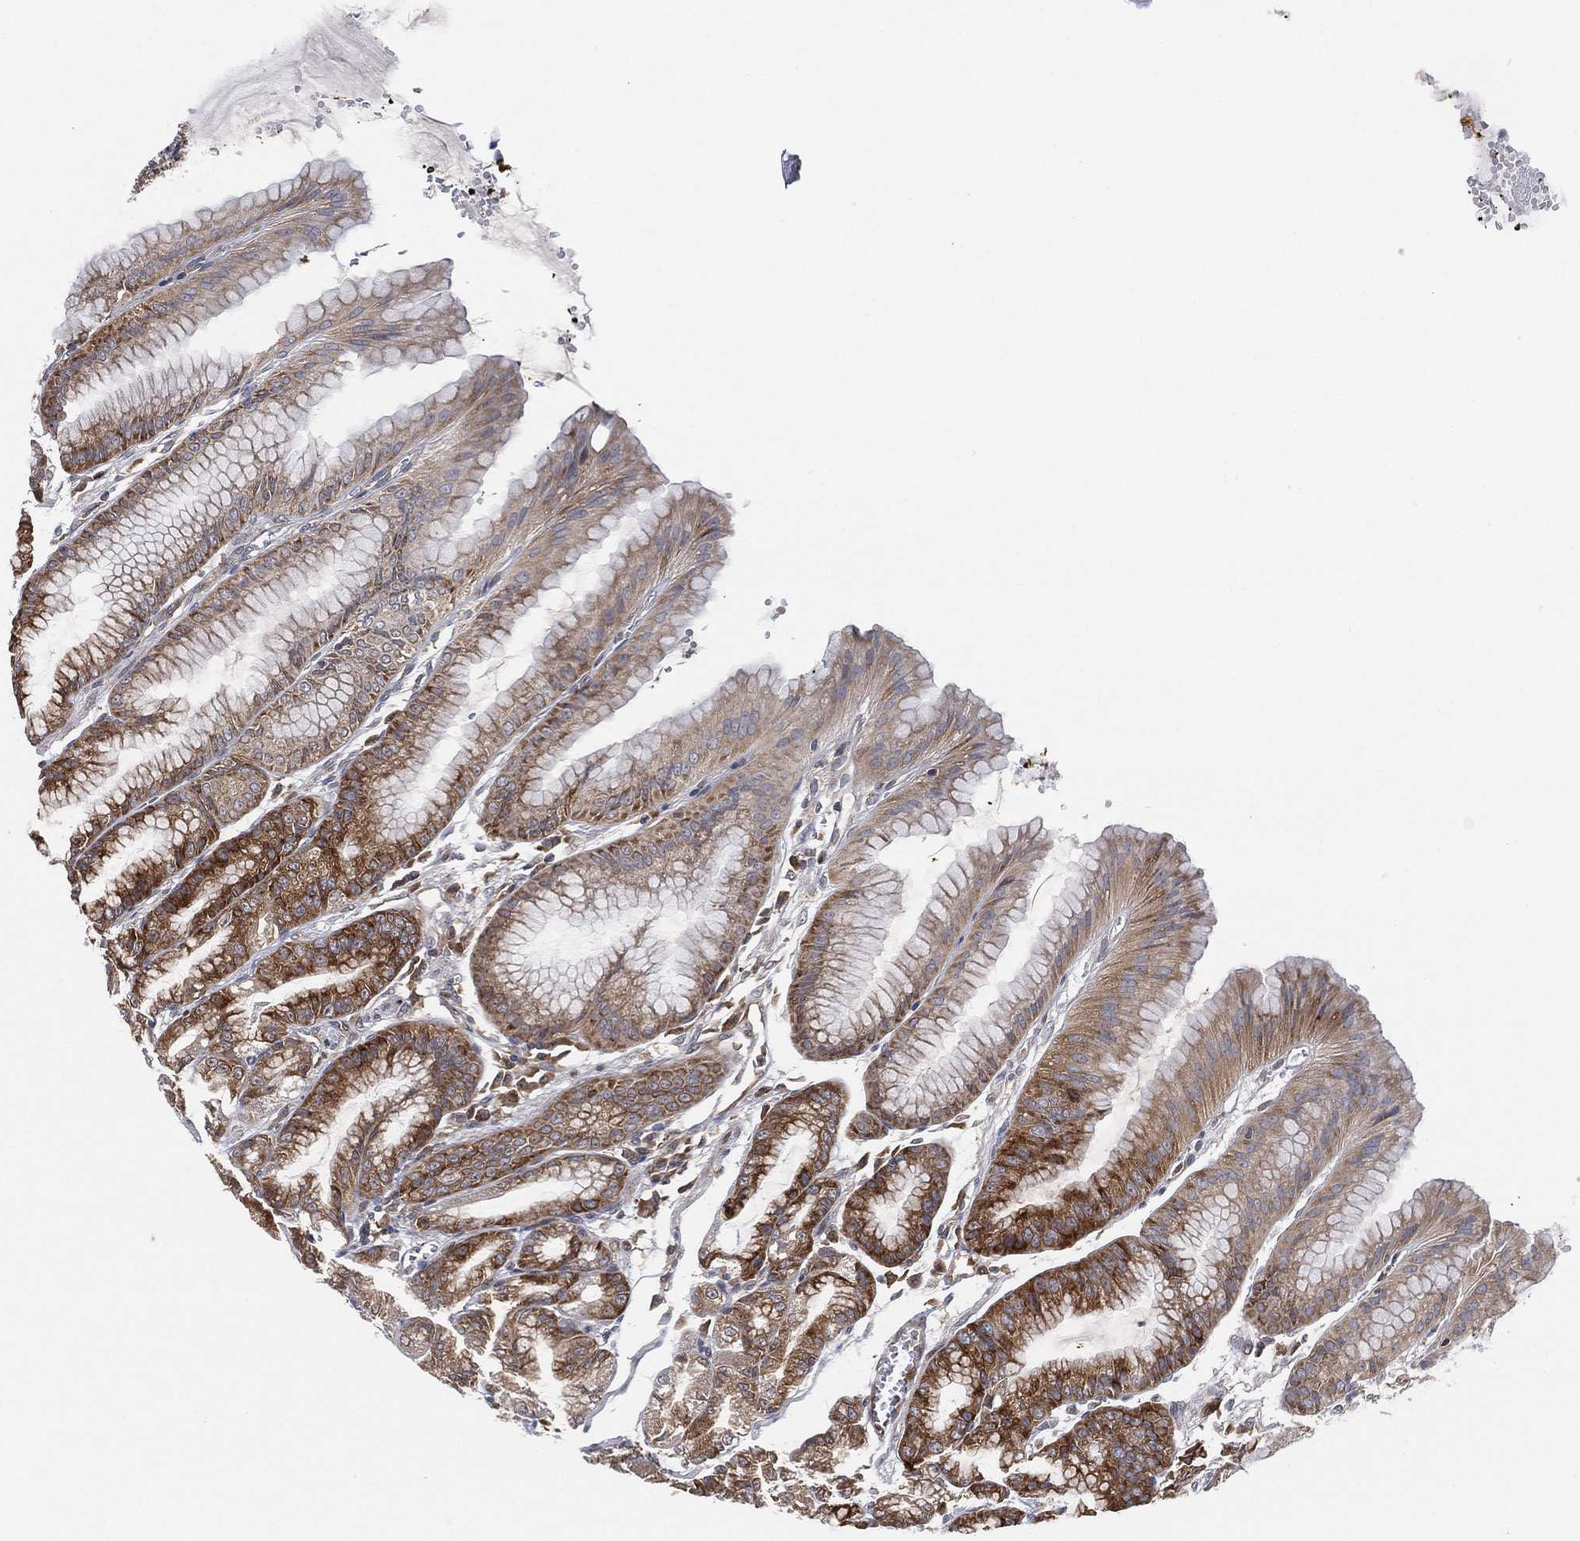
{"staining": {"intensity": "moderate", "quantity": ">75%", "location": "cytoplasmic/membranous"}, "tissue": "stomach", "cell_type": "Glandular cells", "image_type": "normal", "snomed": [{"axis": "morphology", "description": "Normal tissue, NOS"}, {"axis": "topography", "description": "Stomach, lower"}], "caption": "An image of human stomach stained for a protein demonstrates moderate cytoplasmic/membranous brown staining in glandular cells. (Stains: DAB (3,3'-diaminobenzidine) in brown, nuclei in blue, Microscopy: brightfield microscopy at high magnification).", "gene": "TMTC4", "patient": {"sex": "male", "age": 71}}